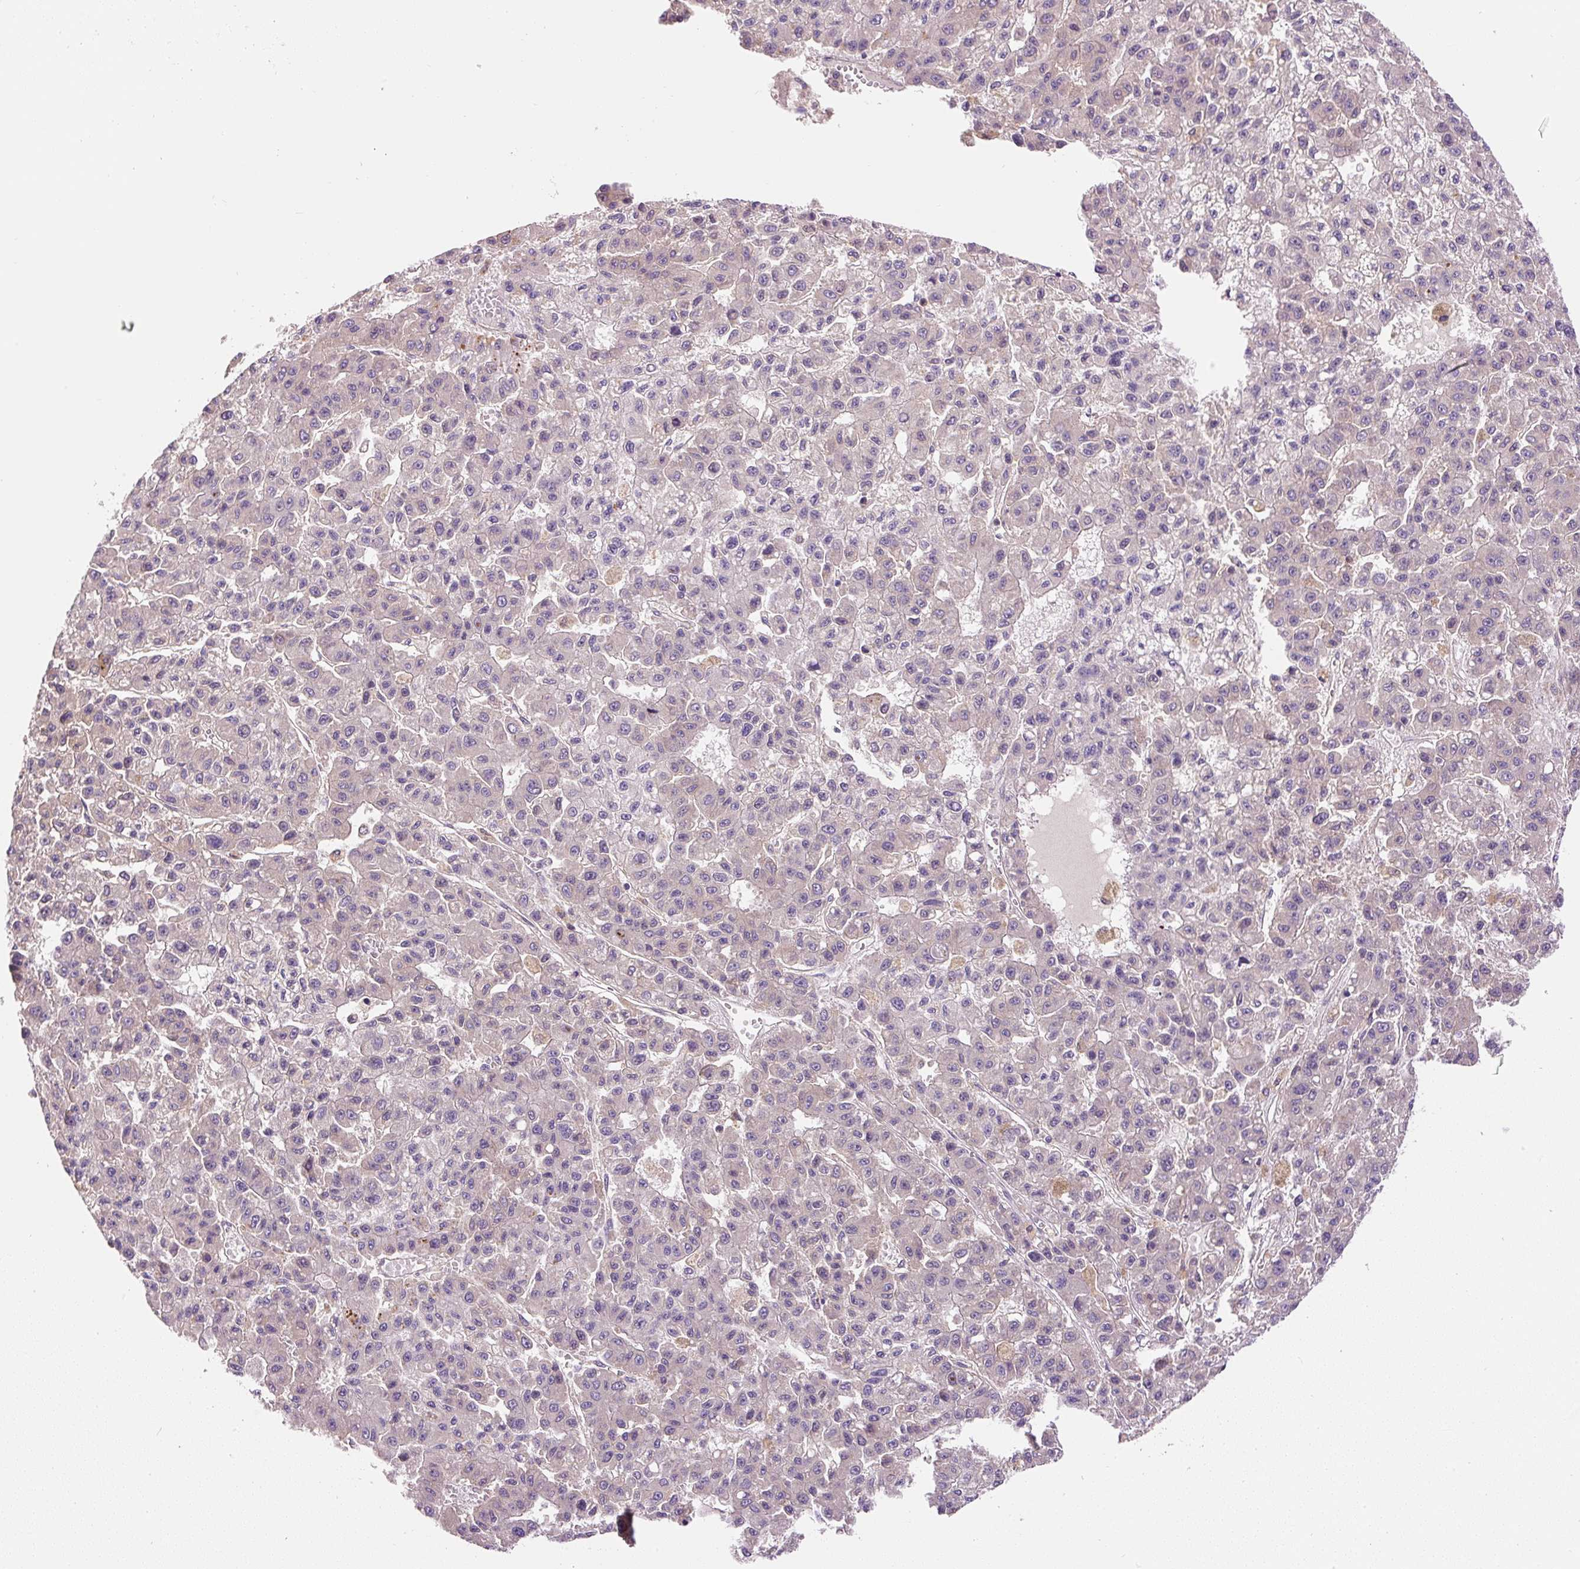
{"staining": {"intensity": "negative", "quantity": "none", "location": "none"}, "tissue": "liver cancer", "cell_type": "Tumor cells", "image_type": "cancer", "snomed": [{"axis": "morphology", "description": "Carcinoma, Hepatocellular, NOS"}, {"axis": "topography", "description": "Liver"}], "caption": "Immunohistochemistry (IHC) micrograph of neoplastic tissue: liver cancer stained with DAB demonstrates no significant protein expression in tumor cells.", "gene": "CCDC28A", "patient": {"sex": "male", "age": 70}}